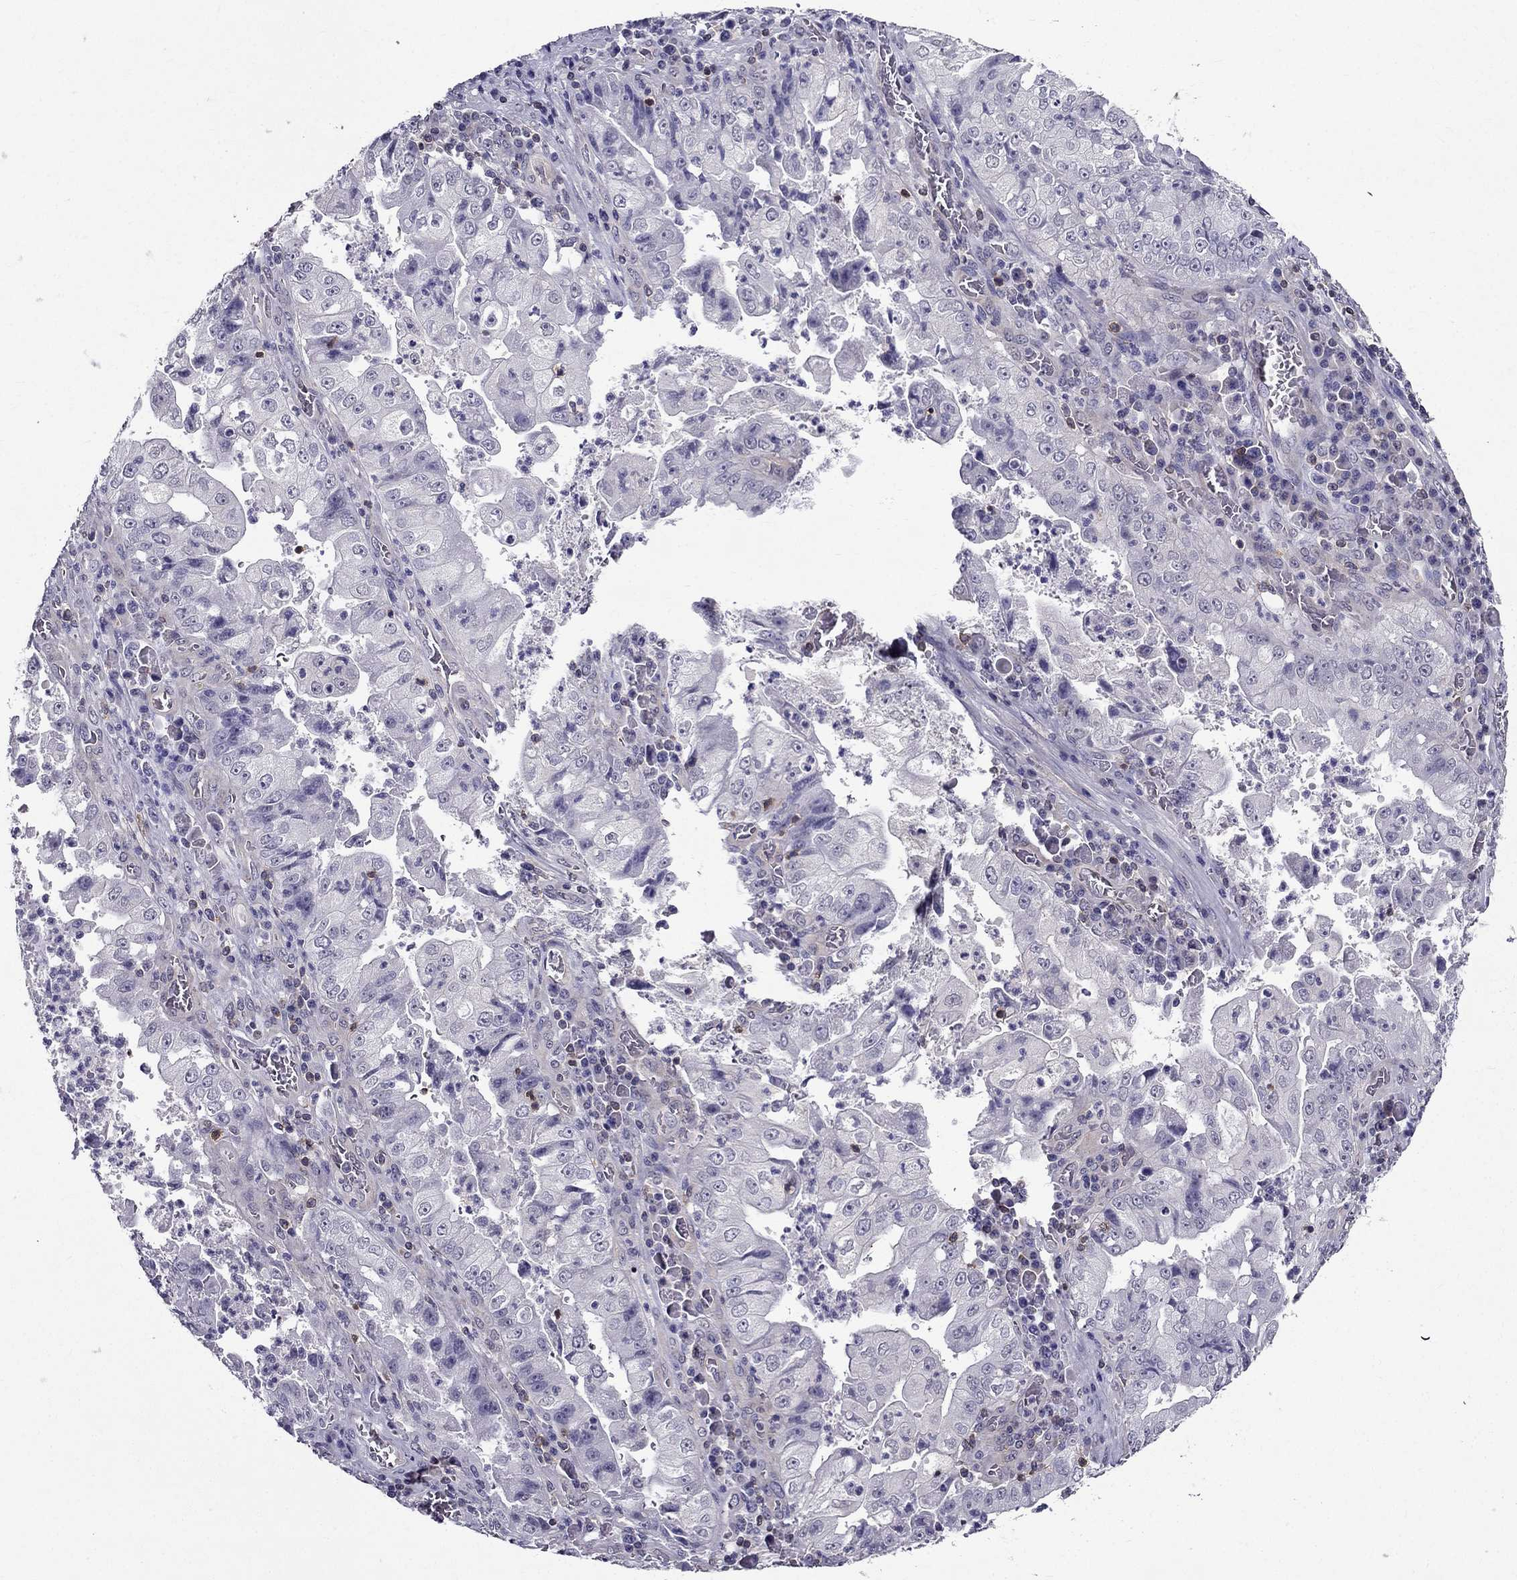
{"staining": {"intensity": "negative", "quantity": "none", "location": "none"}, "tissue": "stomach cancer", "cell_type": "Tumor cells", "image_type": "cancer", "snomed": [{"axis": "morphology", "description": "Adenocarcinoma, NOS"}, {"axis": "topography", "description": "Stomach"}], "caption": "A micrograph of human stomach cancer (adenocarcinoma) is negative for staining in tumor cells. (Immunohistochemistry, brightfield microscopy, high magnification).", "gene": "AAK1", "patient": {"sex": "male", "age": 76}}